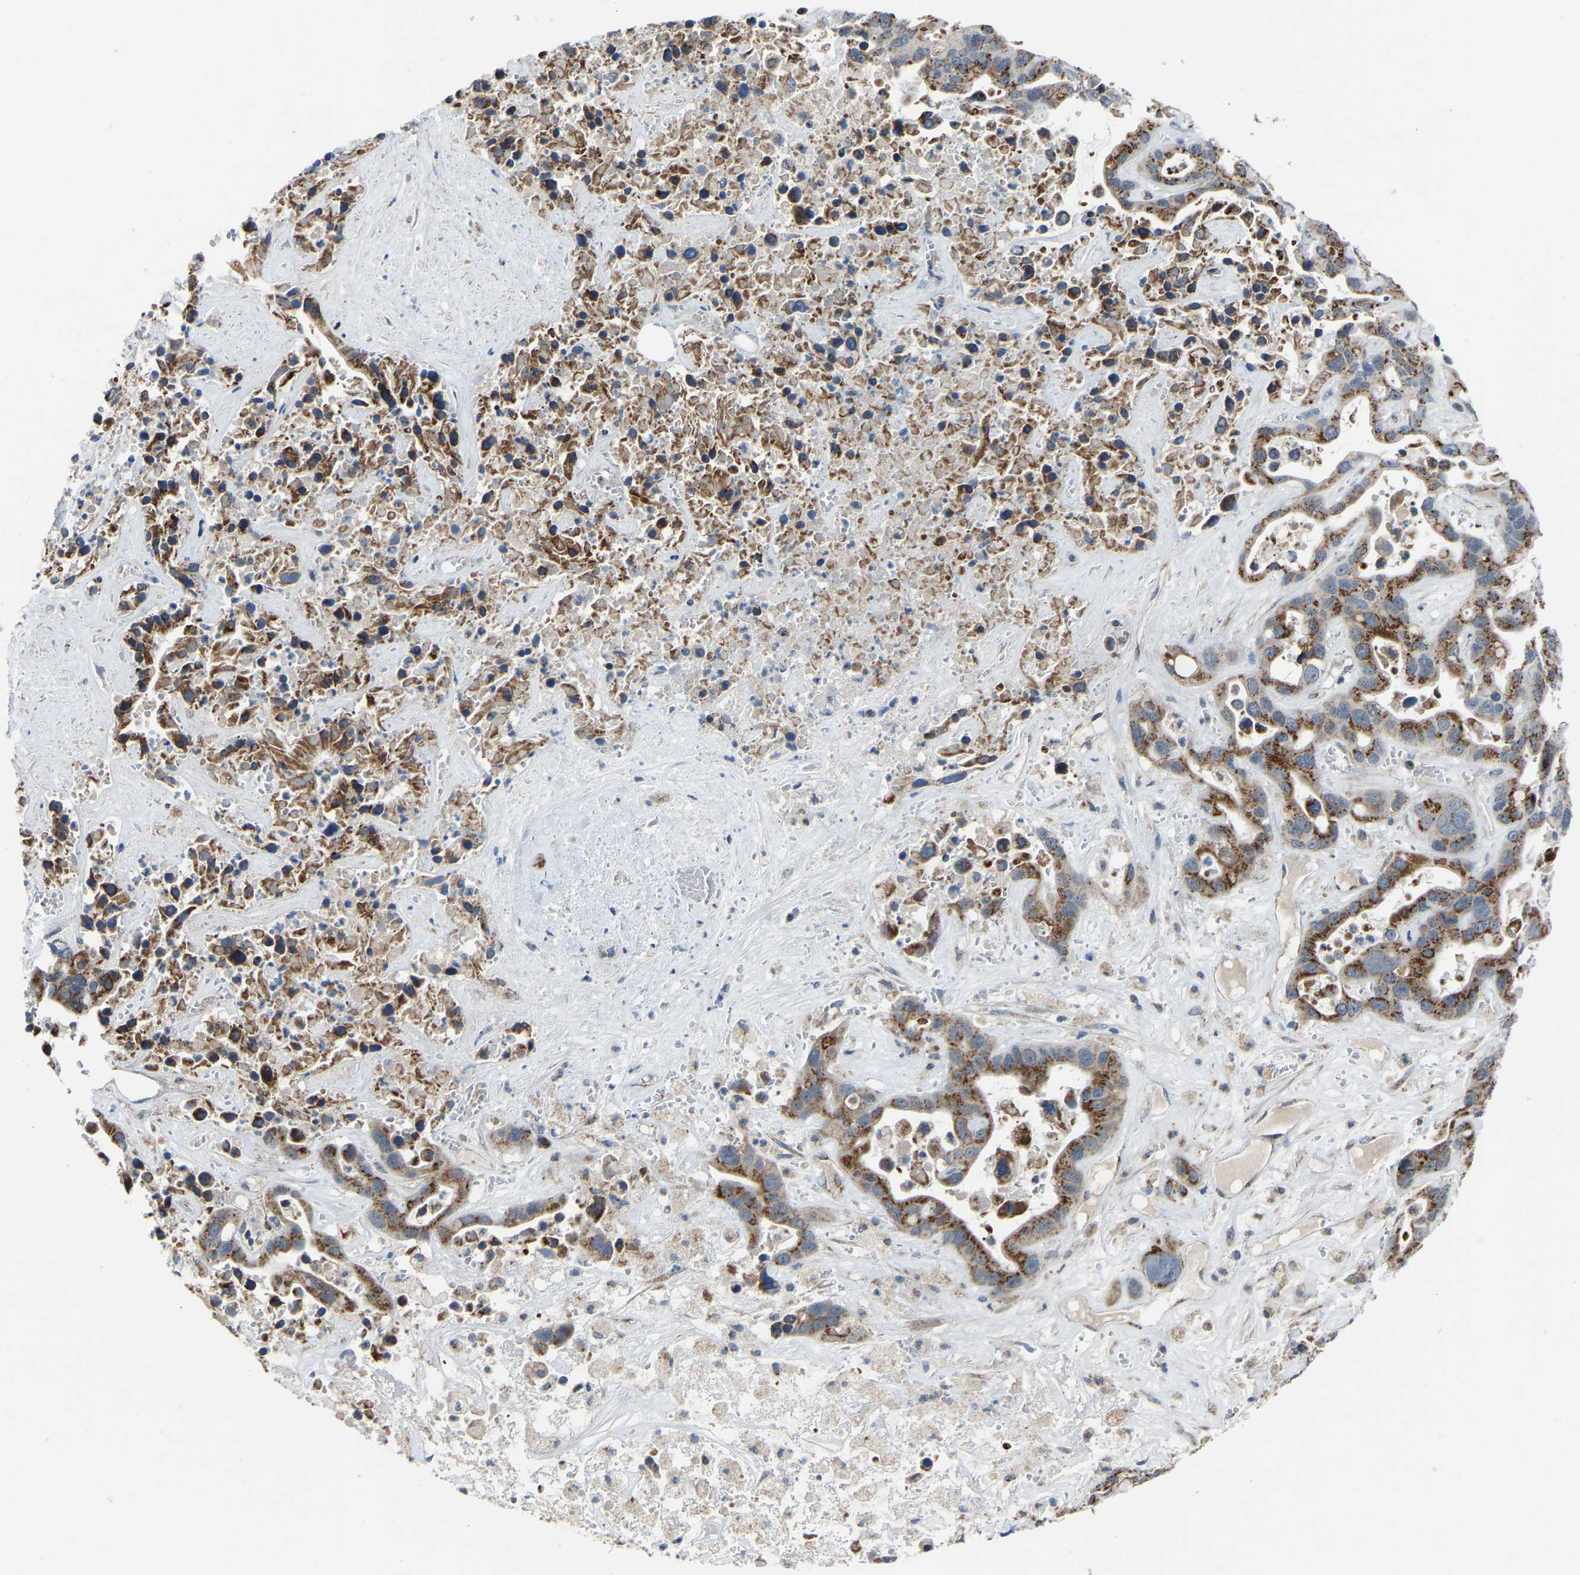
{"staining": {"intensity": "strong", "quantity": ">75%", "location": "cytoplasmic/membranous"}, "tissue": "liver cancer", "cell_type": "Tumor cells", "image_type": "cancer", "snomed": [{"axis": "morphology", "description": "Cholangiocarcinoma"}, {"axis": "topography", "description": "Liver"}], "caption": "A brown stain labels strong cytoplasmic/membranous positivity of a protein in human liver cancer tumor cells. (DAB (3,3'-diaminobenzidine) = brown stain, brightfield microscopy at high magnification).", "gene": "CANT1", "patient": {"sex": "female", "age": 65}}